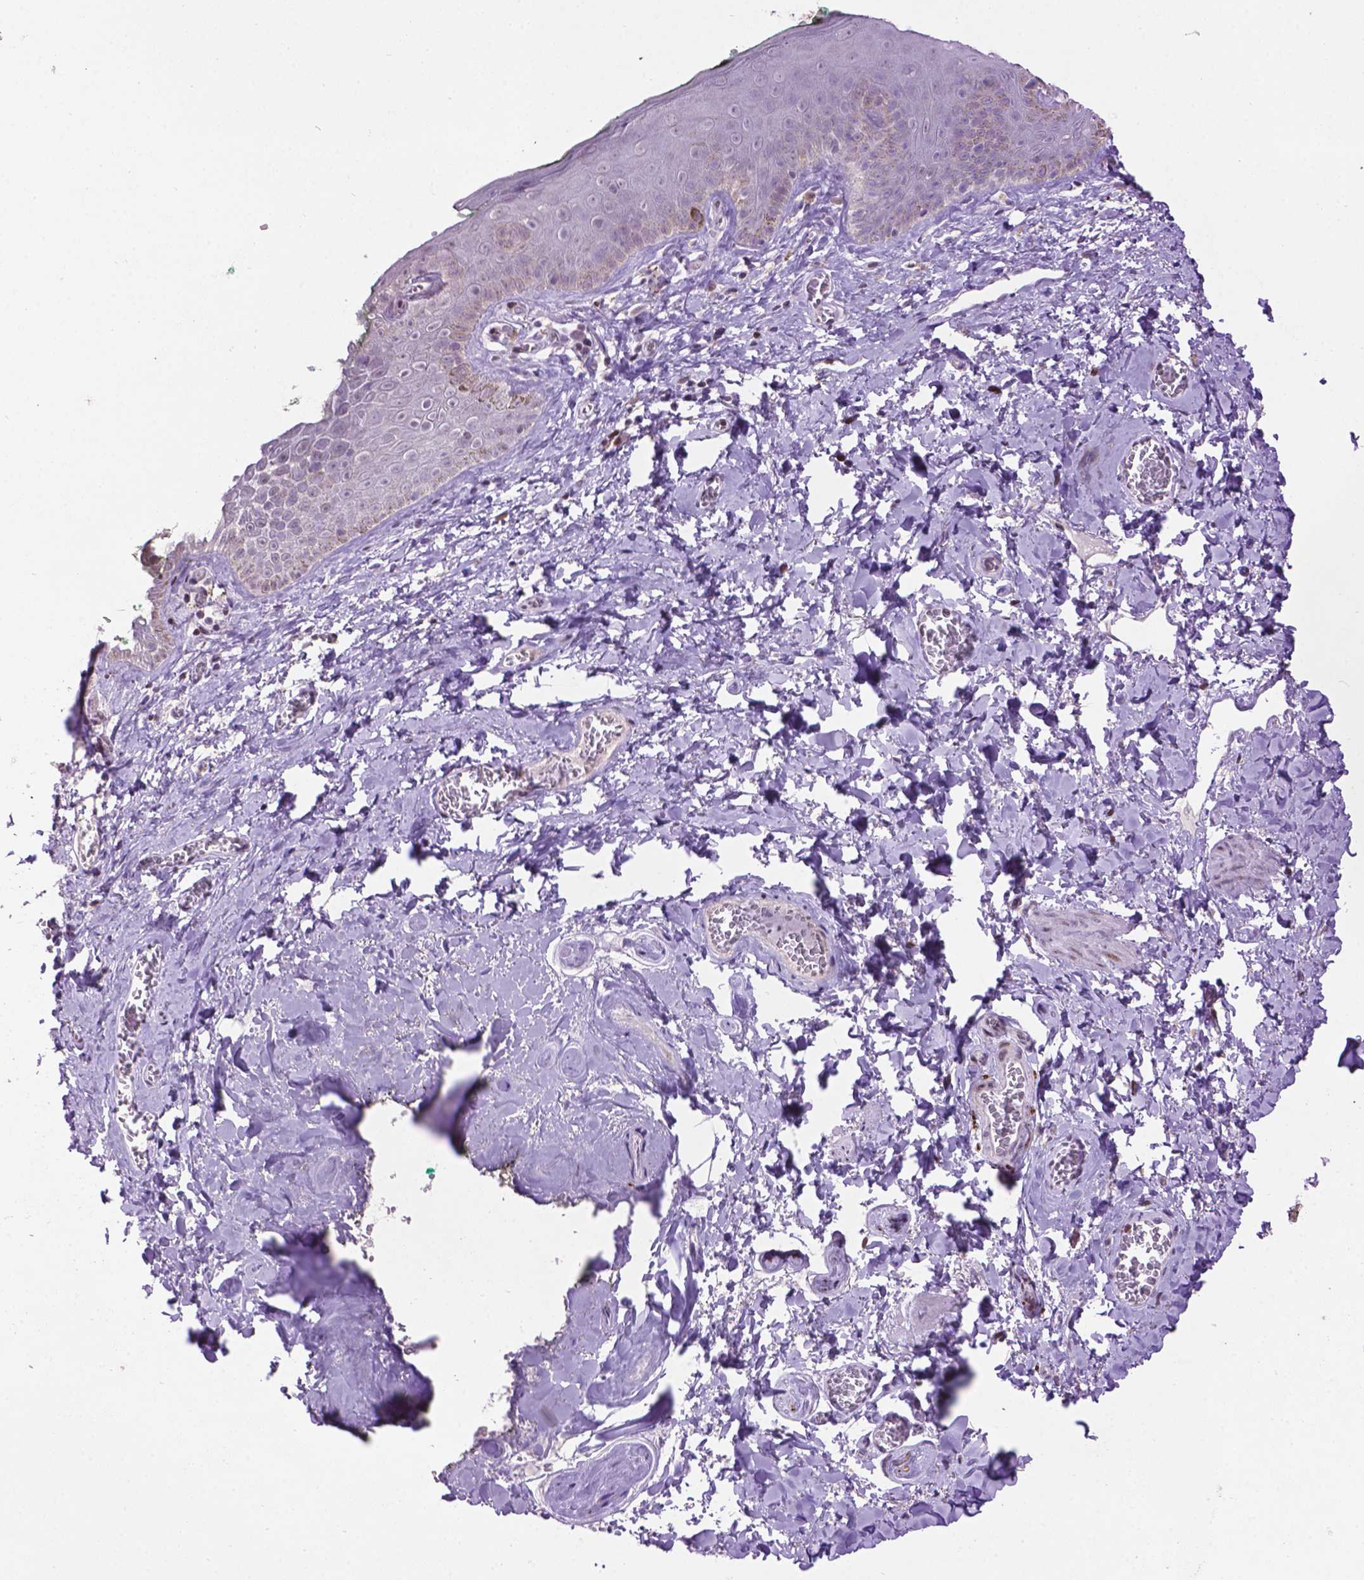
{"staining": {"intensity": "moderate", "quantity": "<25%", "location": "nuclear"}, "tissue": "skin", "cell_type": "Epidermal cells", "image_type": "normal", "snomed": [{"axis": "morphology", "description": "Normal tissue, NOS"}, {"axis": "topography", "description": "Vulva"}, {"axis": "topography", "description": "Peripheral nerve tissue"}], "caption": "This is an image of immunohistochemistry staining of benign skin, which shows moderate staining in the nuclear of epidermal cells.", "gene": "TH", "patient": {"sex": "female", "age": 66}}